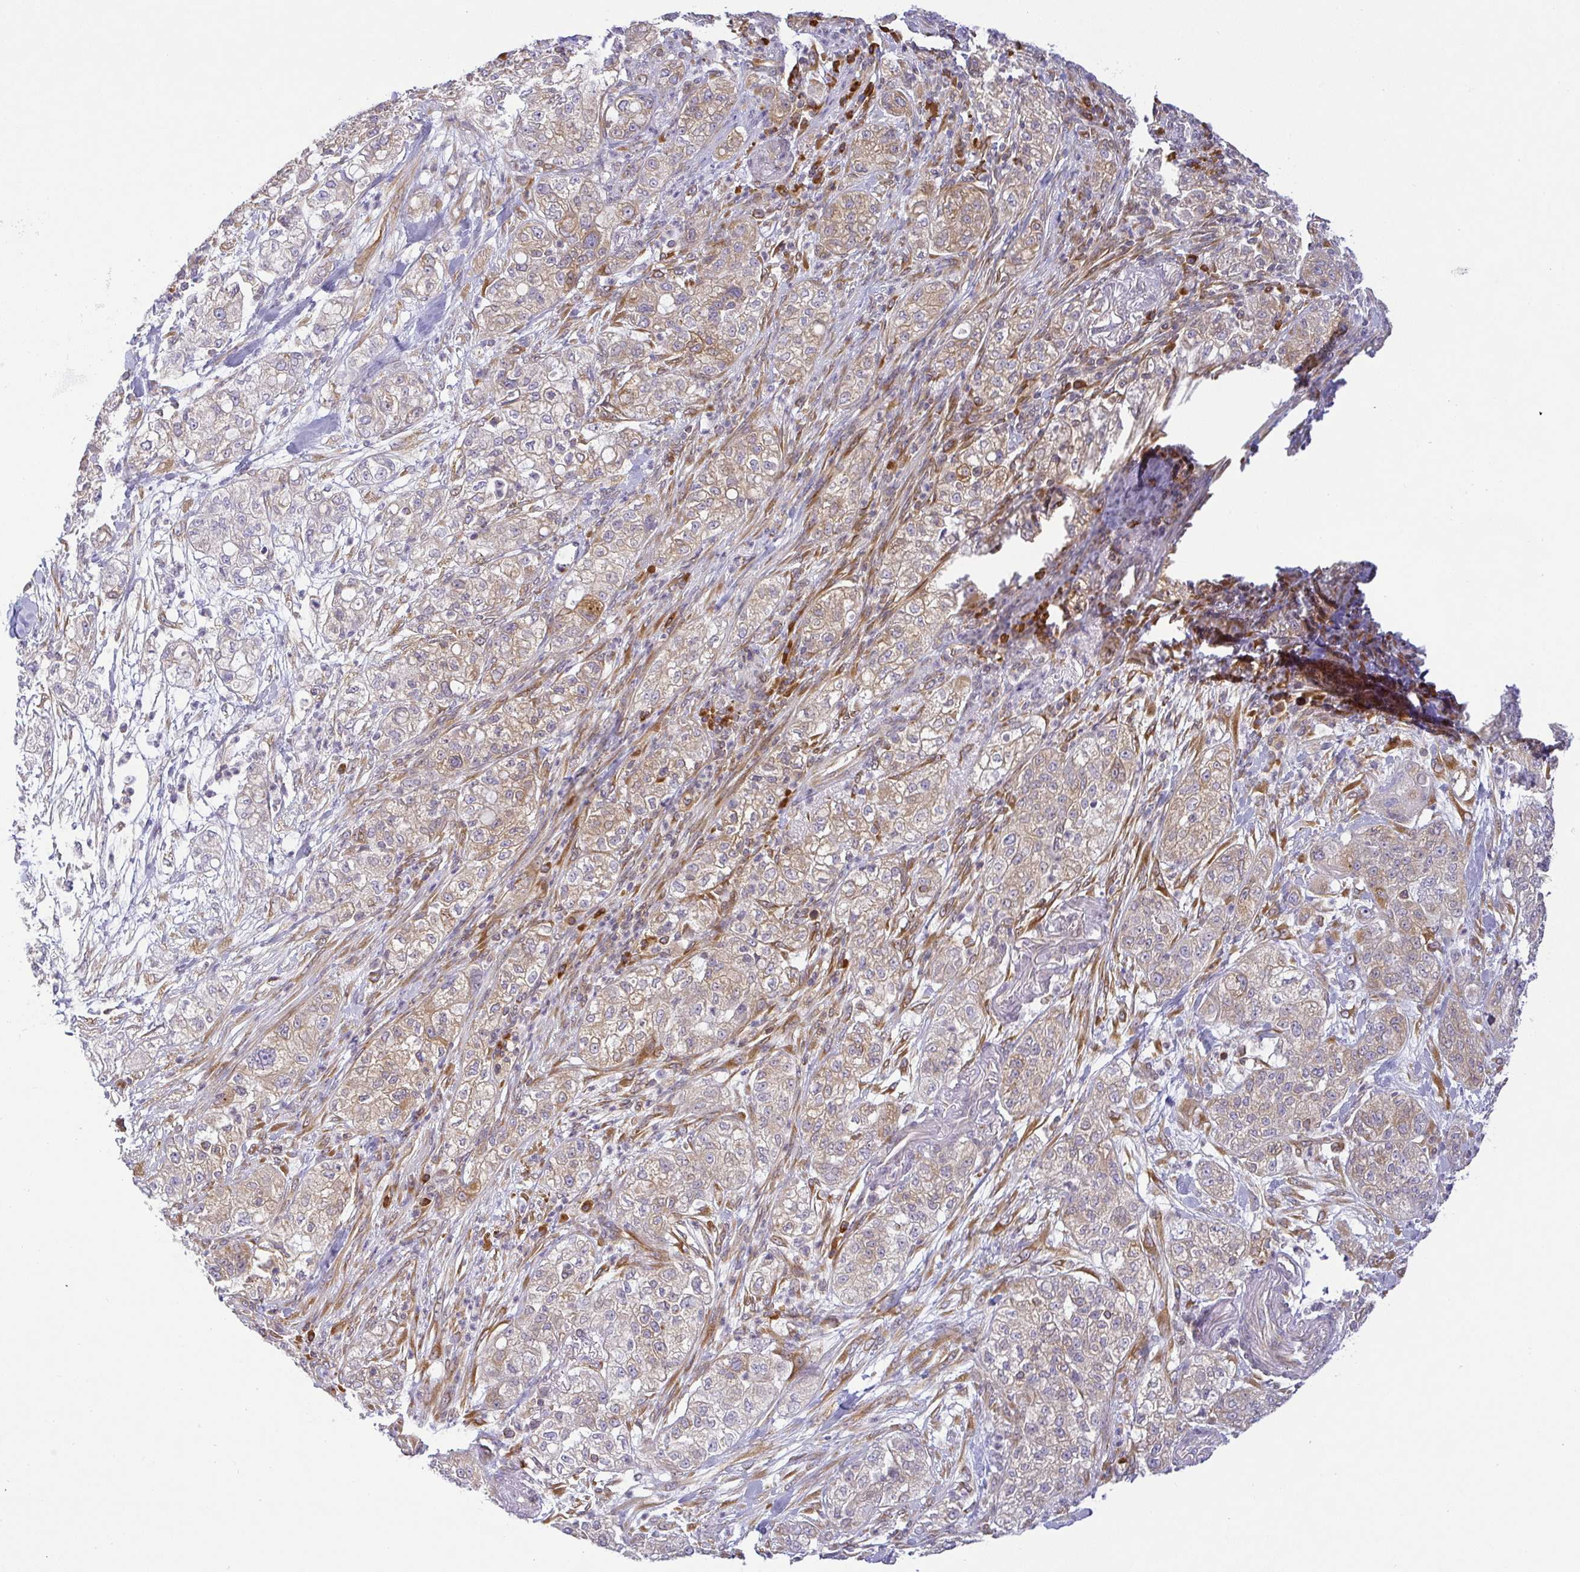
{"staining": {"intensity": "moderate", "quantity": "25%-75%", "location": "cytoplasmic/membranous"}, "tissue": "pancreatic cancer", "cell_type": "Tumor cells", "image_type": "cancer", "snomed": [{"axis": "morphology", "description": "Adenocarcinoma, NOS"}, {"axis": "topography", "description": "Pancreas"}], "caption": "IHC histopathology image of pancreatic cancer stained for a protein (brown), which shows medium levels of moderate cytoplasmic/membranous positivity in approximately 25%-75% of tumor cells.", "gene": "DERL2", "patient": {"sex": "female", "age": 78}}